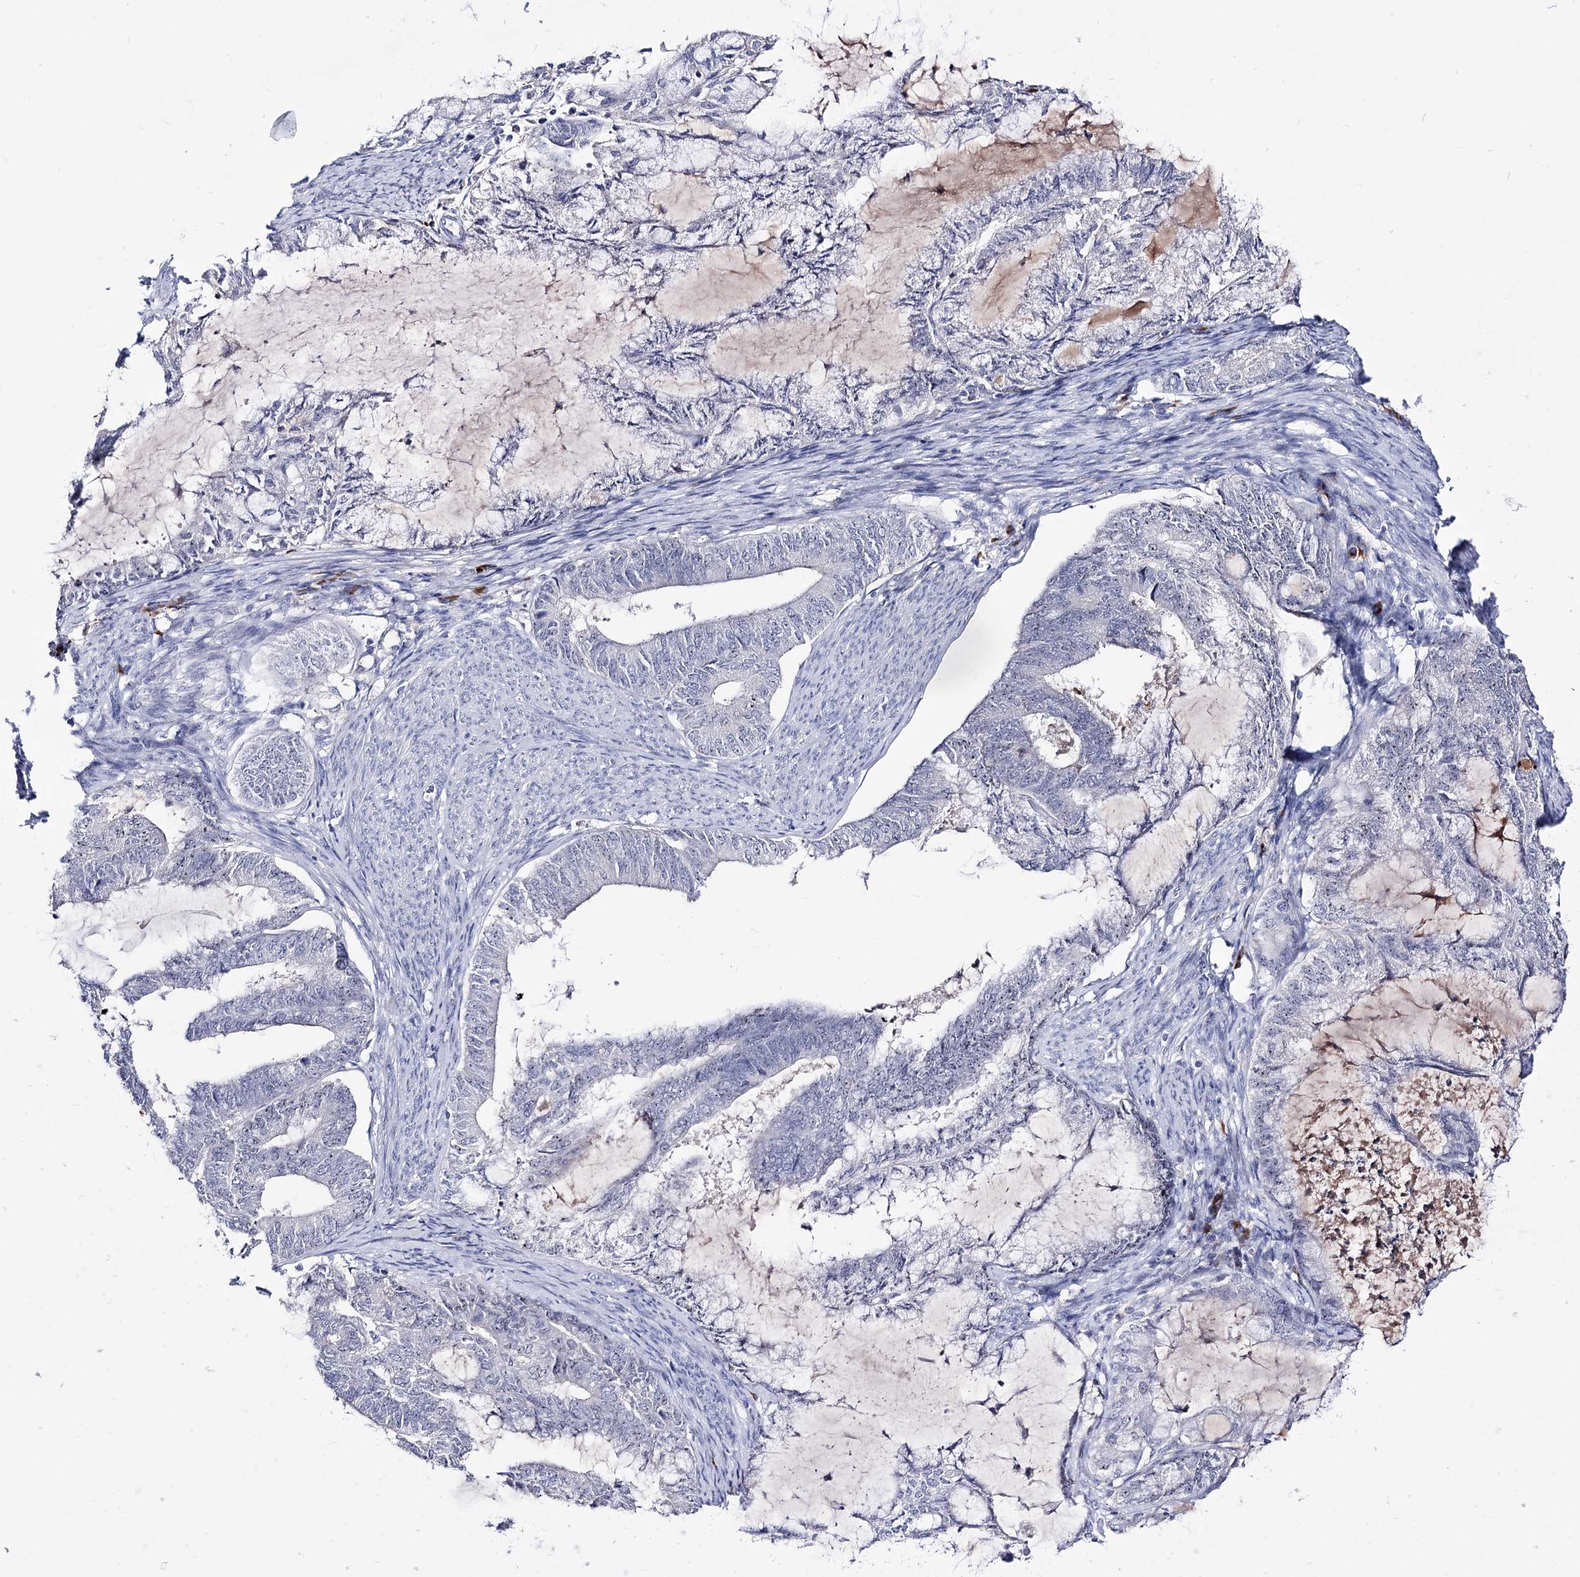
{"staining": {"intensity": "weak", "quantity": "<25%", "location": "nuclear"}, "tissue": "endometrial cancer", "cell_type": "Tumor cells", "image_type": "cancer", "snomed": [{"axis": "morphology", "description": "Adenocarcinoma, NOS"}, {"axis": "topography", "description": "Endometrium"}], "caption": "DAB immunohistochemical staining of endometrial adenocarcinoma reveals no significant staining in tumor cells.", "gene": "PCGF5", "patient": {"sex": "female", "age": 86}}